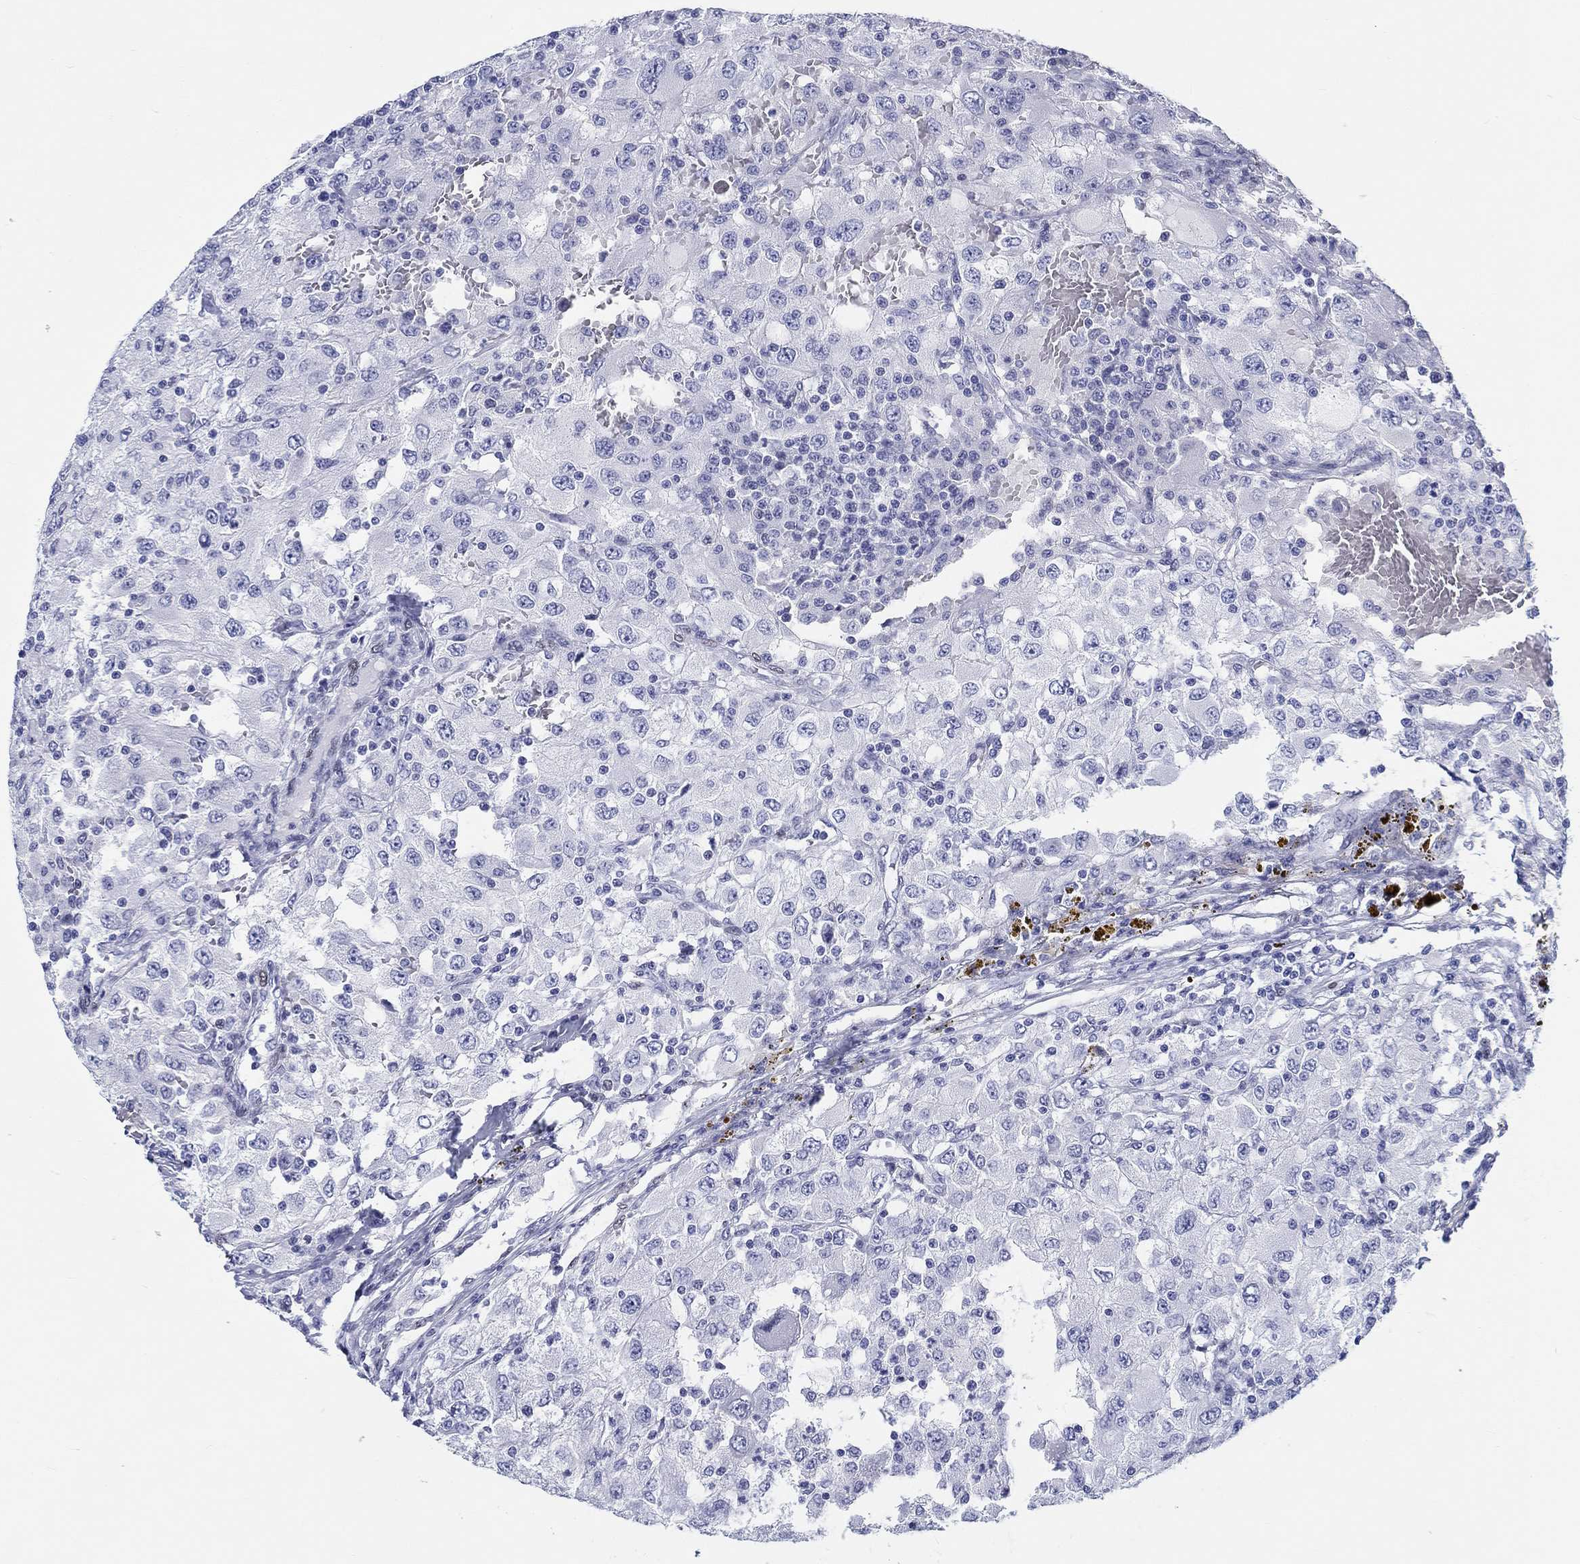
{"staining": {"intensity": "negative", "quantity": "none", "location": "none"}, "tissue": "renal cancer", "cell_type": "Tumor cells", "image_type": "cancer", "snomed": [{"axis": "morphology", "description": "Adenocarcinoma, NOS"}, {"axis": "topography", "description": "Kidney"}], "caption": "Adenocarcinoma (renal) was stained to show a protein in brown. There is no significant positivity in tumor cells. The staining is performed using DAB brown chromogen with nuclei counter-stained in using hematoxylin.", "gene": "H1-1", "patient": {"sex": "female", "age": 67}}